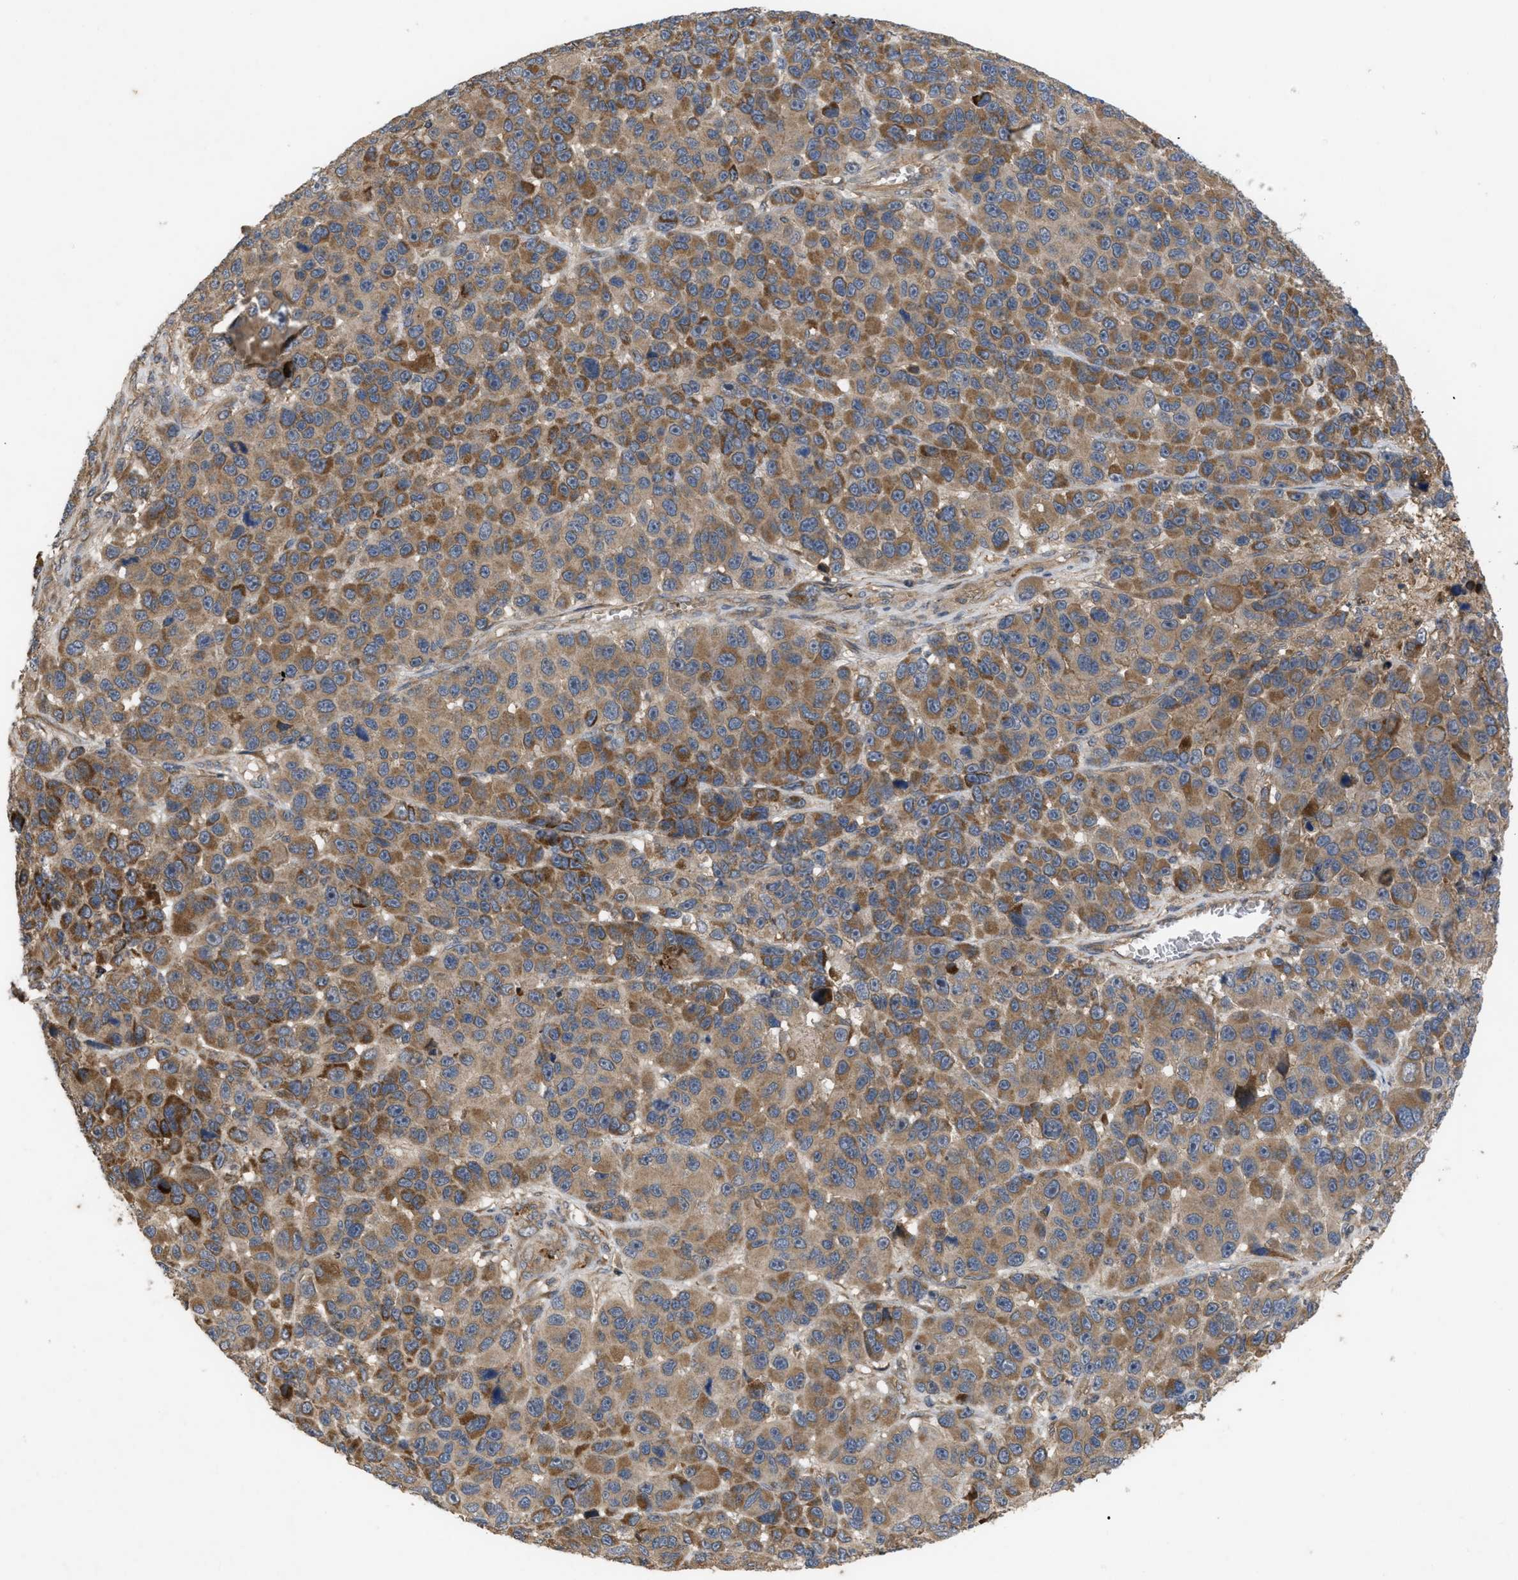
{"staining": {"intensity": "moderate", "quantity": ">75%", "location": "cytoplasmic/membranous"}, "tissue": "melanoma", "cell_type": "Tumor cells", "image_type": "cancer", "snomed": [{"axis": "morphology", "description": "Malignant melanoma, NOS"}, {"axis": "topography", "description": "Skin"}], "caption": "Protein staining of melanoma tissue shows moderate cytoplasmic/membranous expression in approximately >75% of tumor cells.", "gene": "RAB2A", "patient": {"sex": "male", "age": 53}}